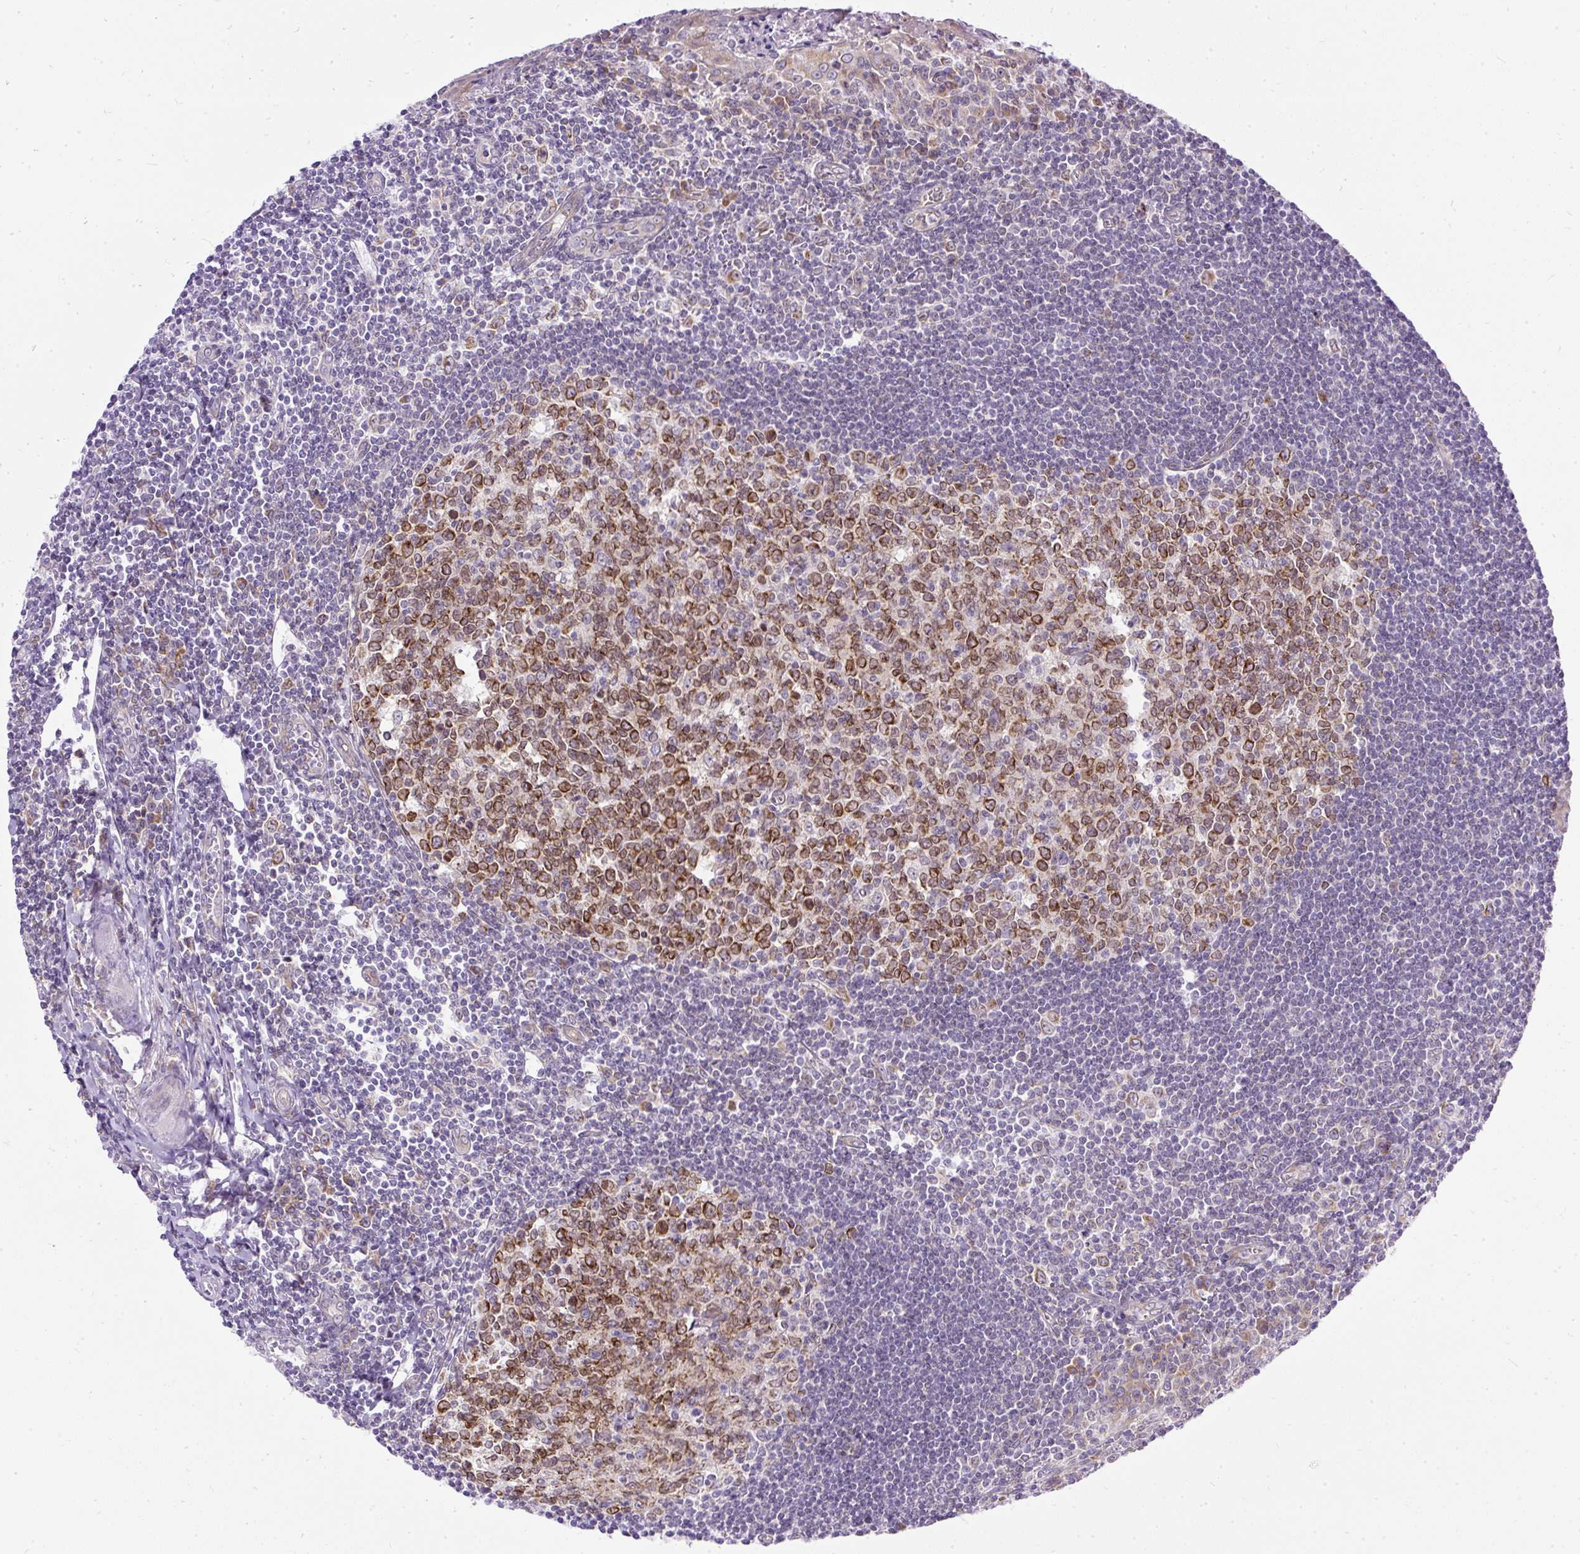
{"staining": {"intensity": "strong", "quantity": ">75%", "location": "cytoplasmic/membranous"}, "tissue": "tonsil", "cell_type": "Germinal center cells", "image_type": "normal", "snomed": [{"axis": "morphology", "description": "Normal tissue, NOS"}, {"axis": "topography", "description": "Tonsil"}], "caption": "A high amount of strong cytoplasmic/membranous expression is present in about >75% of germinal center cells in benign tonsil.", "gene": "AMFR", "patient": {"sex": "male", "age": 27}}